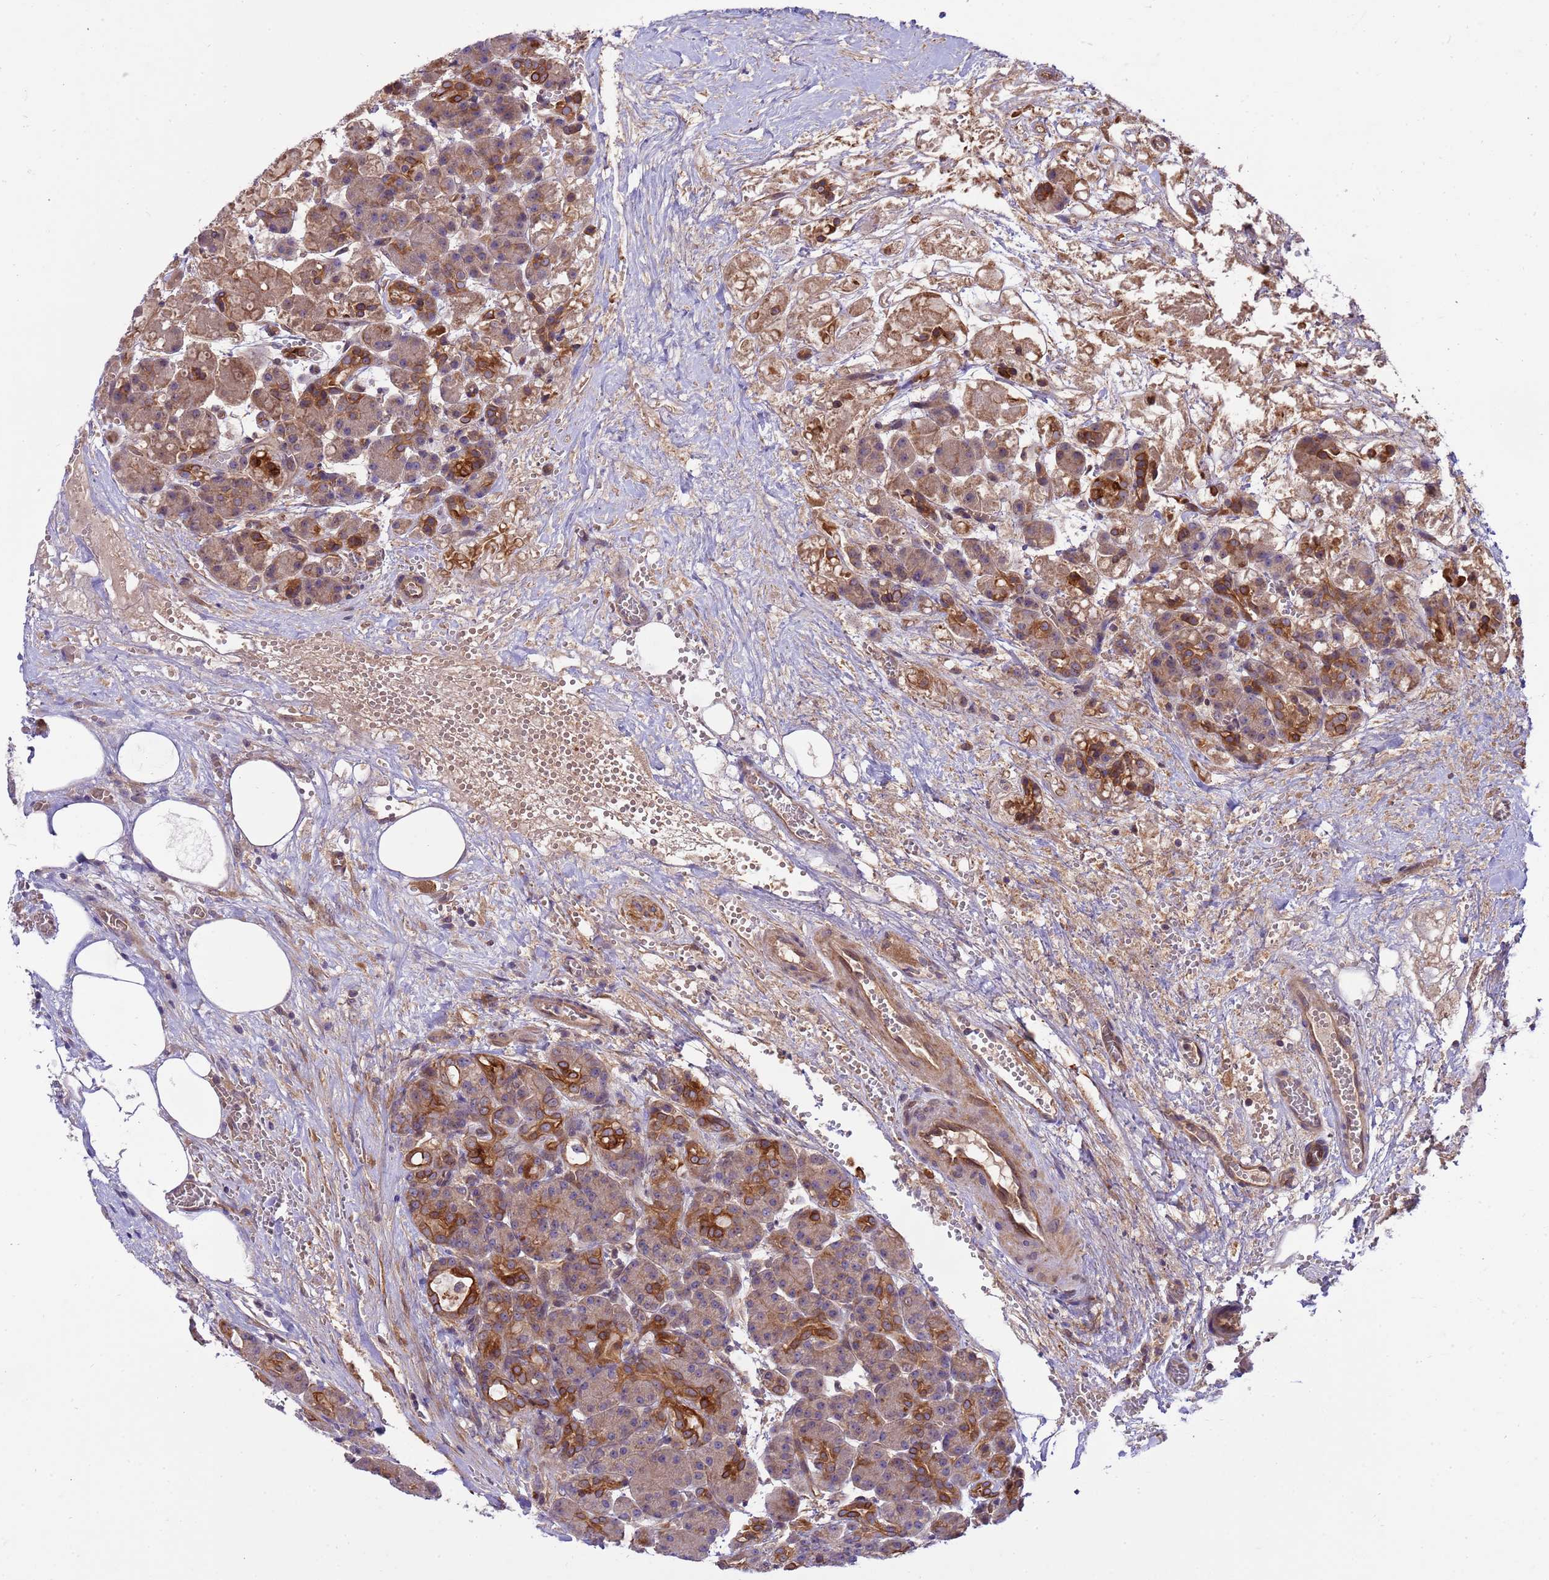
{"staining": {"intensity": "strong", "quantity": "25%-75%", "location": "cytoplasmic/membranous"}, "tissue": "pancreas", "cell_type": "Exocrine glandular cells", "image_type": "normal", "snomed": [{"axis": "morphology", "description": "Normal tissue, NOS"}, {"axis": "topography", "description": "Pancreas"}], "caption": "Immunohistochemistry (IHC) photomicrograph of unremarkable pancreas: pancreas stained using immunohistochemistry (IHC) demonstrates high levels of strong protein expression localized specifically in the cytoplasmic/membranous of exocrine glandular cells, appearing as a cytoplasmic/membranous brown color.", "gene": "SMCO3", "patient": {"sex": "male", "age": 63}}